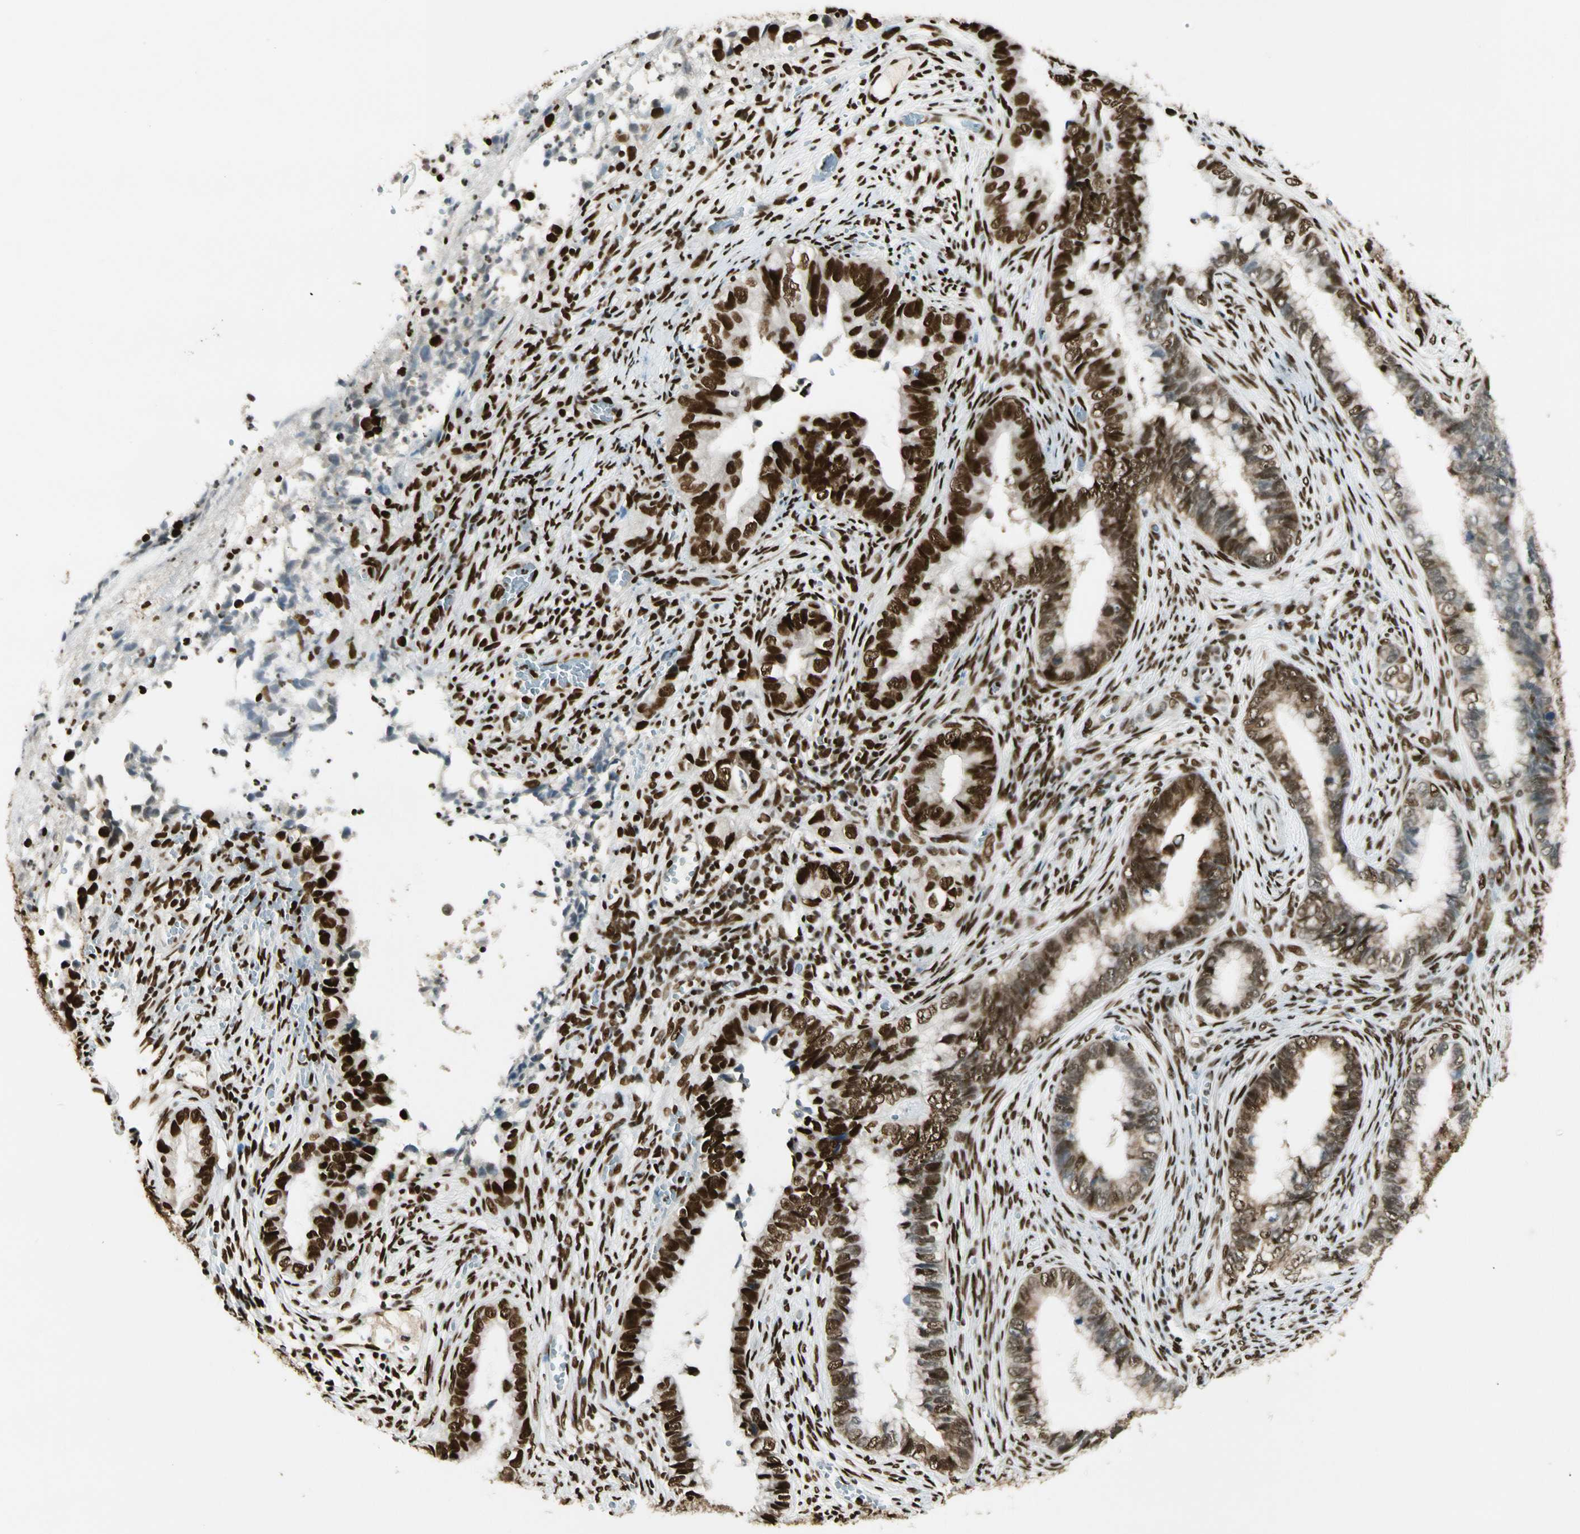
{"staining": {"intensity": "strong", "quantity": ">75%", "location": "cytoplasmic/membranous,nuclear"}, "tissue": "cervical cancer", "cell_type": "Tumor cells", "image_type": "cancer", "snomed": [{"axis": "morphology", "description": "Adenocarcinoma, NOS"}, {"axis": "topography", "description": "Cervix"}], "caption": "There is high levels of strong cytoplasmic/membranous and nuclear positivity in tumor cells of adenocarcinoma (cervical), as demonstrated by immunohistochemical staining (brown color).", "gene": "FUS", "patient": {"sex": "female", "age": 44}}